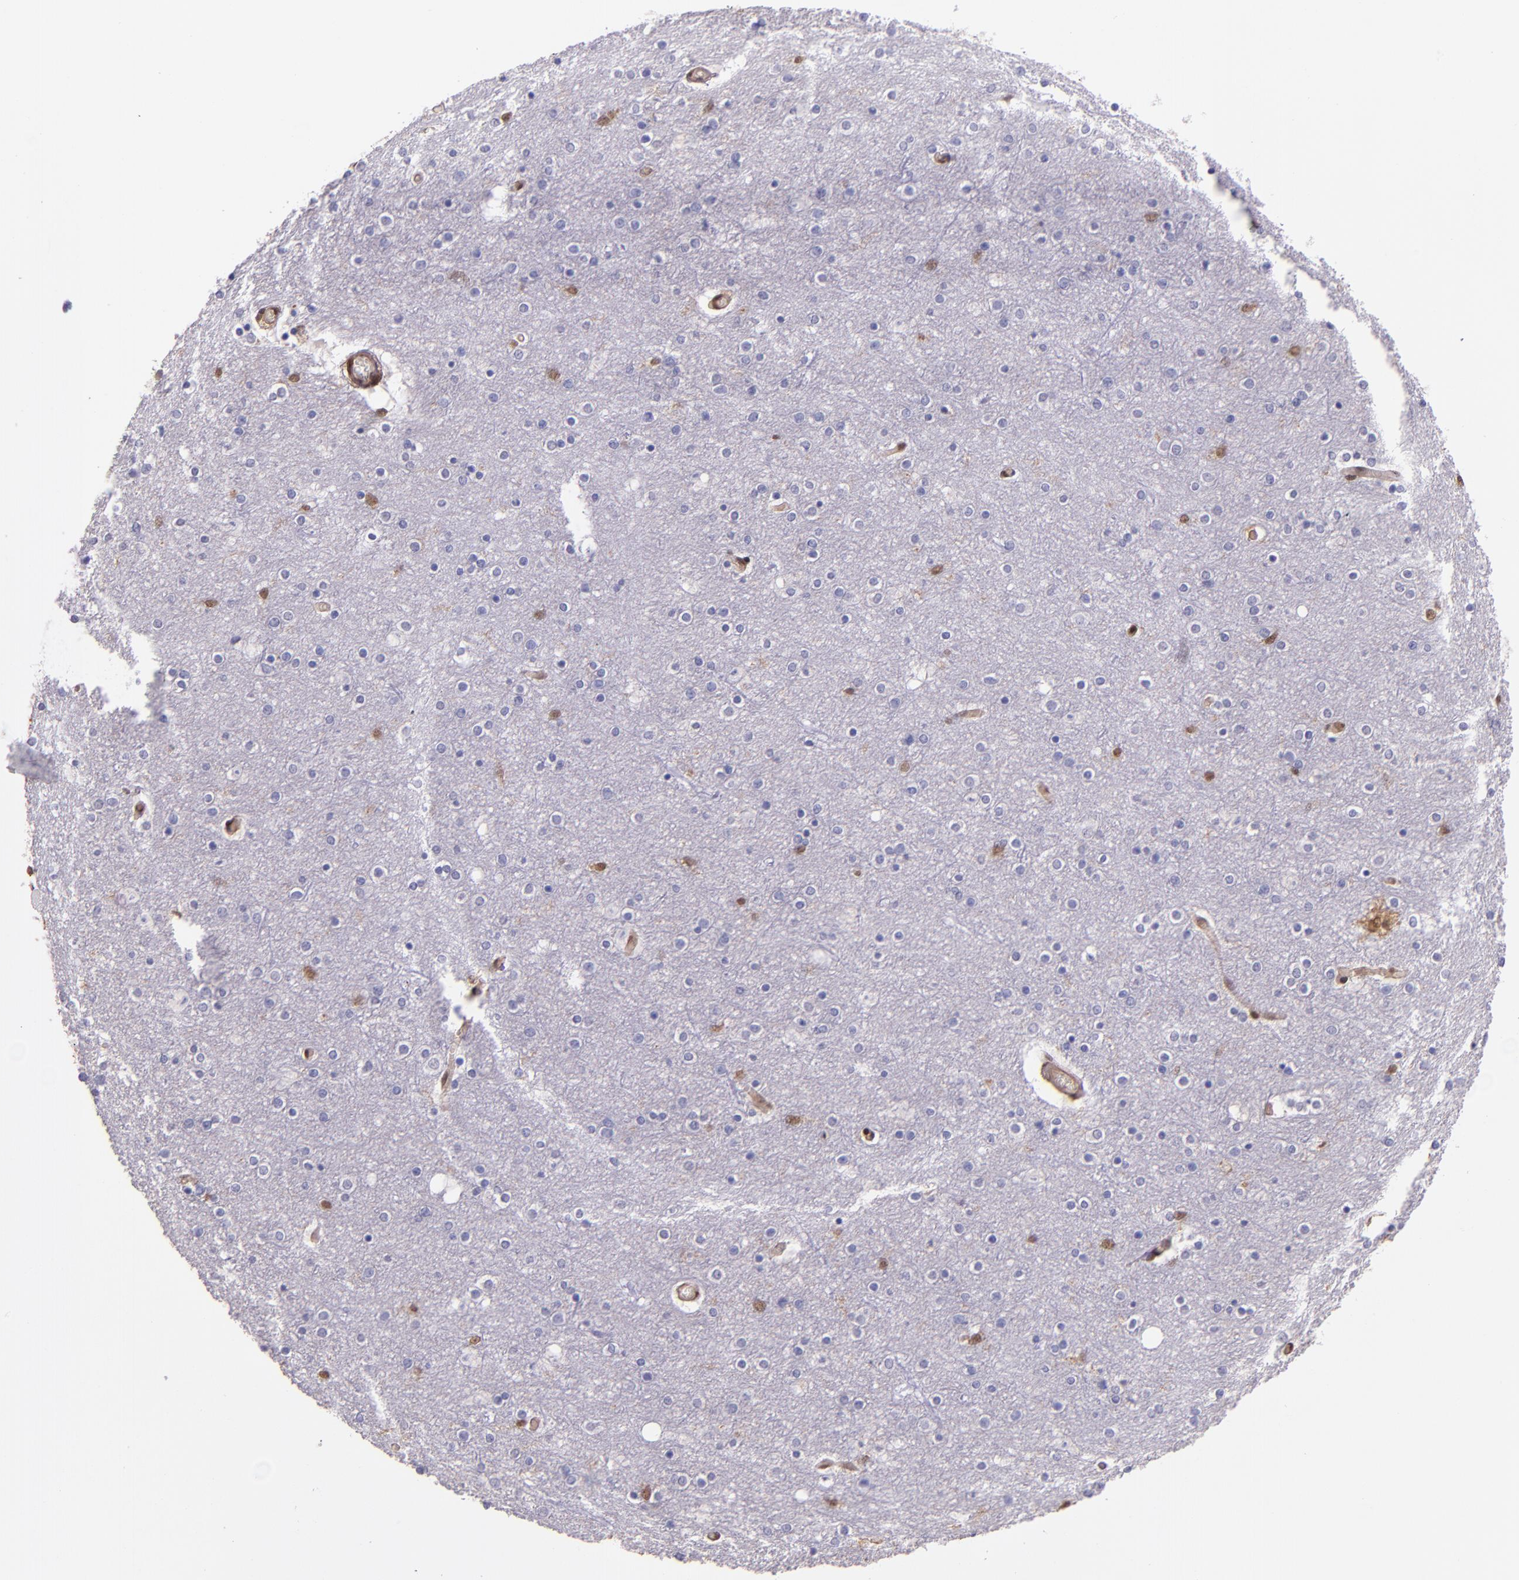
{"staining": {"intensity": "moderate", "quantity": "25%-75%", "location": "cytoplasmic/membranous,nuclear"}, "tissue": "cerebral cortex", "cell_type": "Endothelial cells", "image_type": "normal", "snomed": [{"axis": "morphology", "description": "Normal tissue, NOS"}, {"axis": "topography", "description": "Cerebral cortex"}], "caption": "Protein analysis of unremarkable cerebral cortex reveals moderate cytoplasmic/membranous,nuclear staining in approximately 25%-75% of endothelial cells. Nuclei are stained in blue.", "gene": "STAT6", "patient": {"sex": "female", "age": 54}}